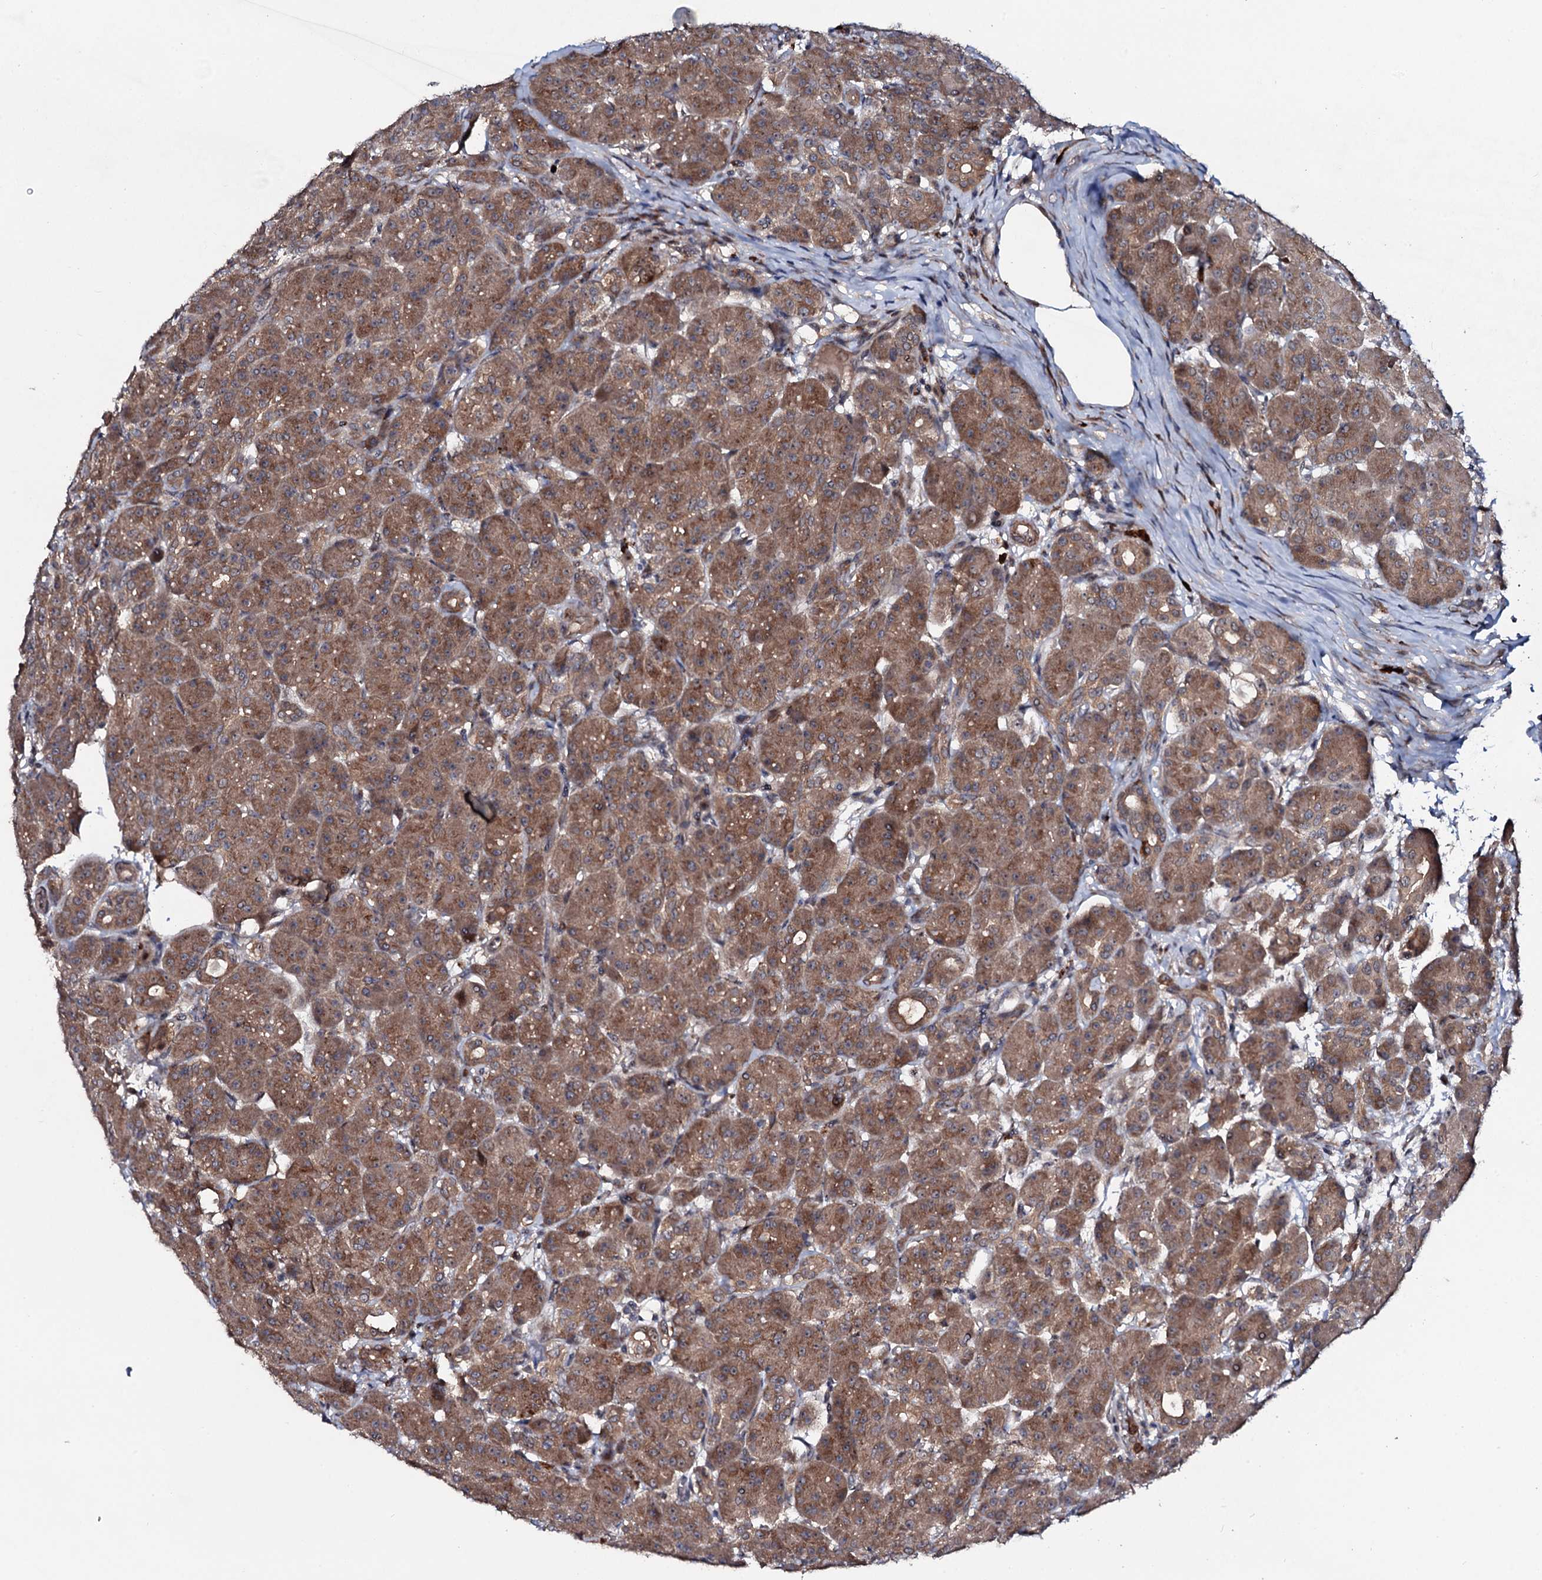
{"staining": {"intensity": "strong", "quantity": ">75%", "location": "cytoplasmic/membranous"}, "tissue": "pancreas", "cell_type": "Exocrine glandular cells", "image_type": "normal", "snomed": [{"axis": "morphology", "description": "Normal tissue, NOS"}, {"axis": "topography", "description": "Pancreas"}], "caption": "Immunohistochemical staining of unremarkable pancreas displays strong cytoplasmic/membranous protein positivity in approximately >75% of exocrine glandular cells.", "gene": "COG6", "patient": {"sex": "male", "age": 63}}